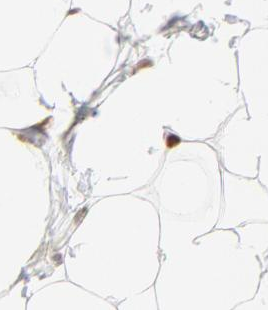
{"staining": {"intensity": "moderate", "quantity": ">75%", "location": "nuclear"}, "tissue": "adipose tissue", "cell_type": "Adipocytes", "image_type": "normal", "snomed": [{"axis": "morphology", "description": "Normal tissue, NOS"}, {"axis": "topography", "description": "Soft tissue"}], "caption": "Immunohistochemical staining of benign human adipose tissue displays medium levels of moderate nuclear expression in approximately >75% of adipocytes.", "gene": "PBX1", "patient": {"sex": "male", "age": 26}}